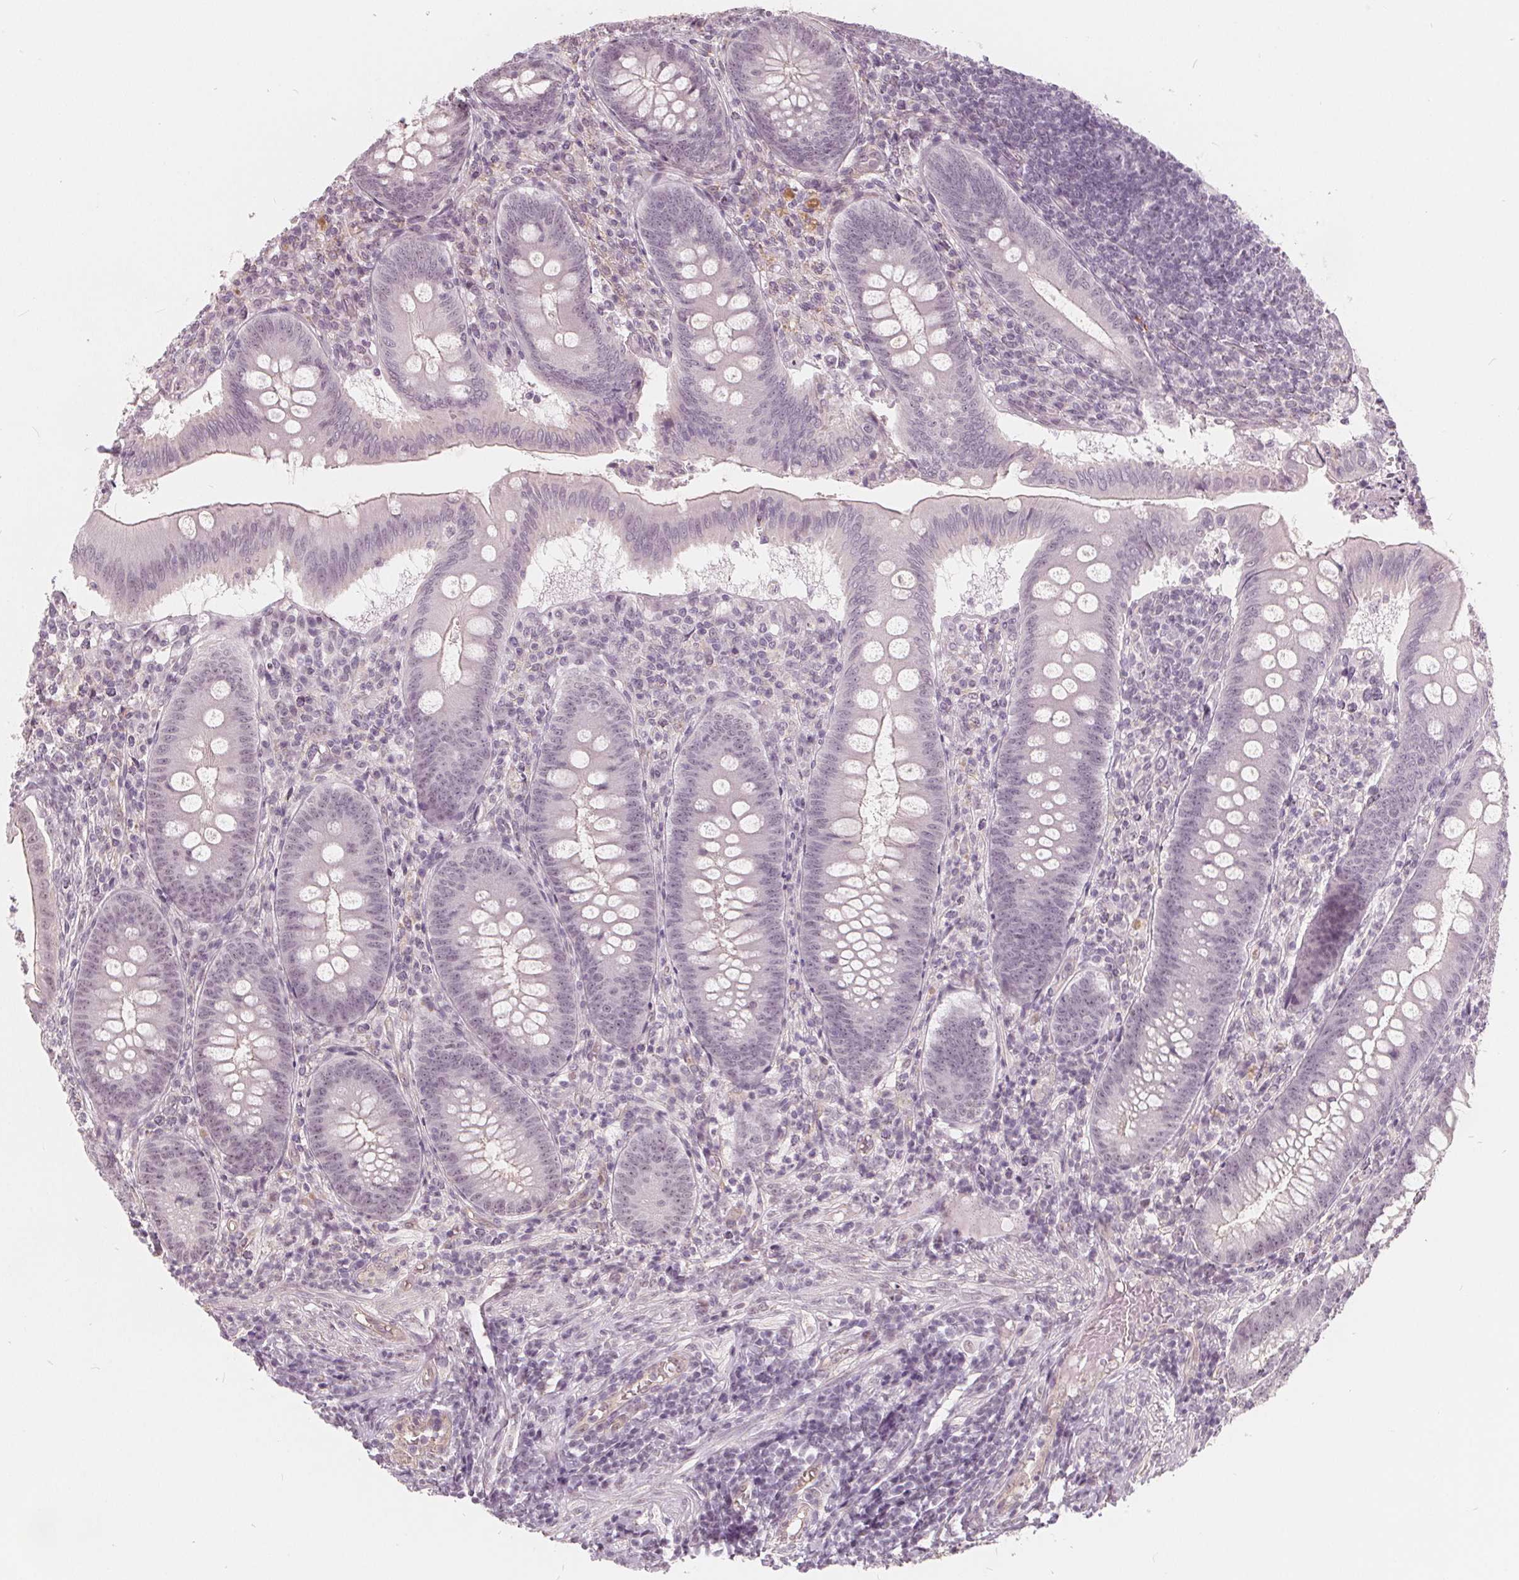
{"staining": {"intensity": "negative", "quantity": "none", "location": "none"}, "tissue": "appendix", "cell_type": "Glandular cells", "image_type": "normal", "snomed": [{"axis": "morphology", "description": "Normal tissue, NOS"}, {"axis": "morphology", "description": "Inflammation, NOS"}, {"axis": "topography", "description": "Appendix"}], "caption": "Immunohistochemical staining of unremarkable appendix demonstrates no significant expression in glandular cells. Nuclei are stained in blue.", "gene": "NUP210L", "patient": {"sex": "male", "age": 16}}